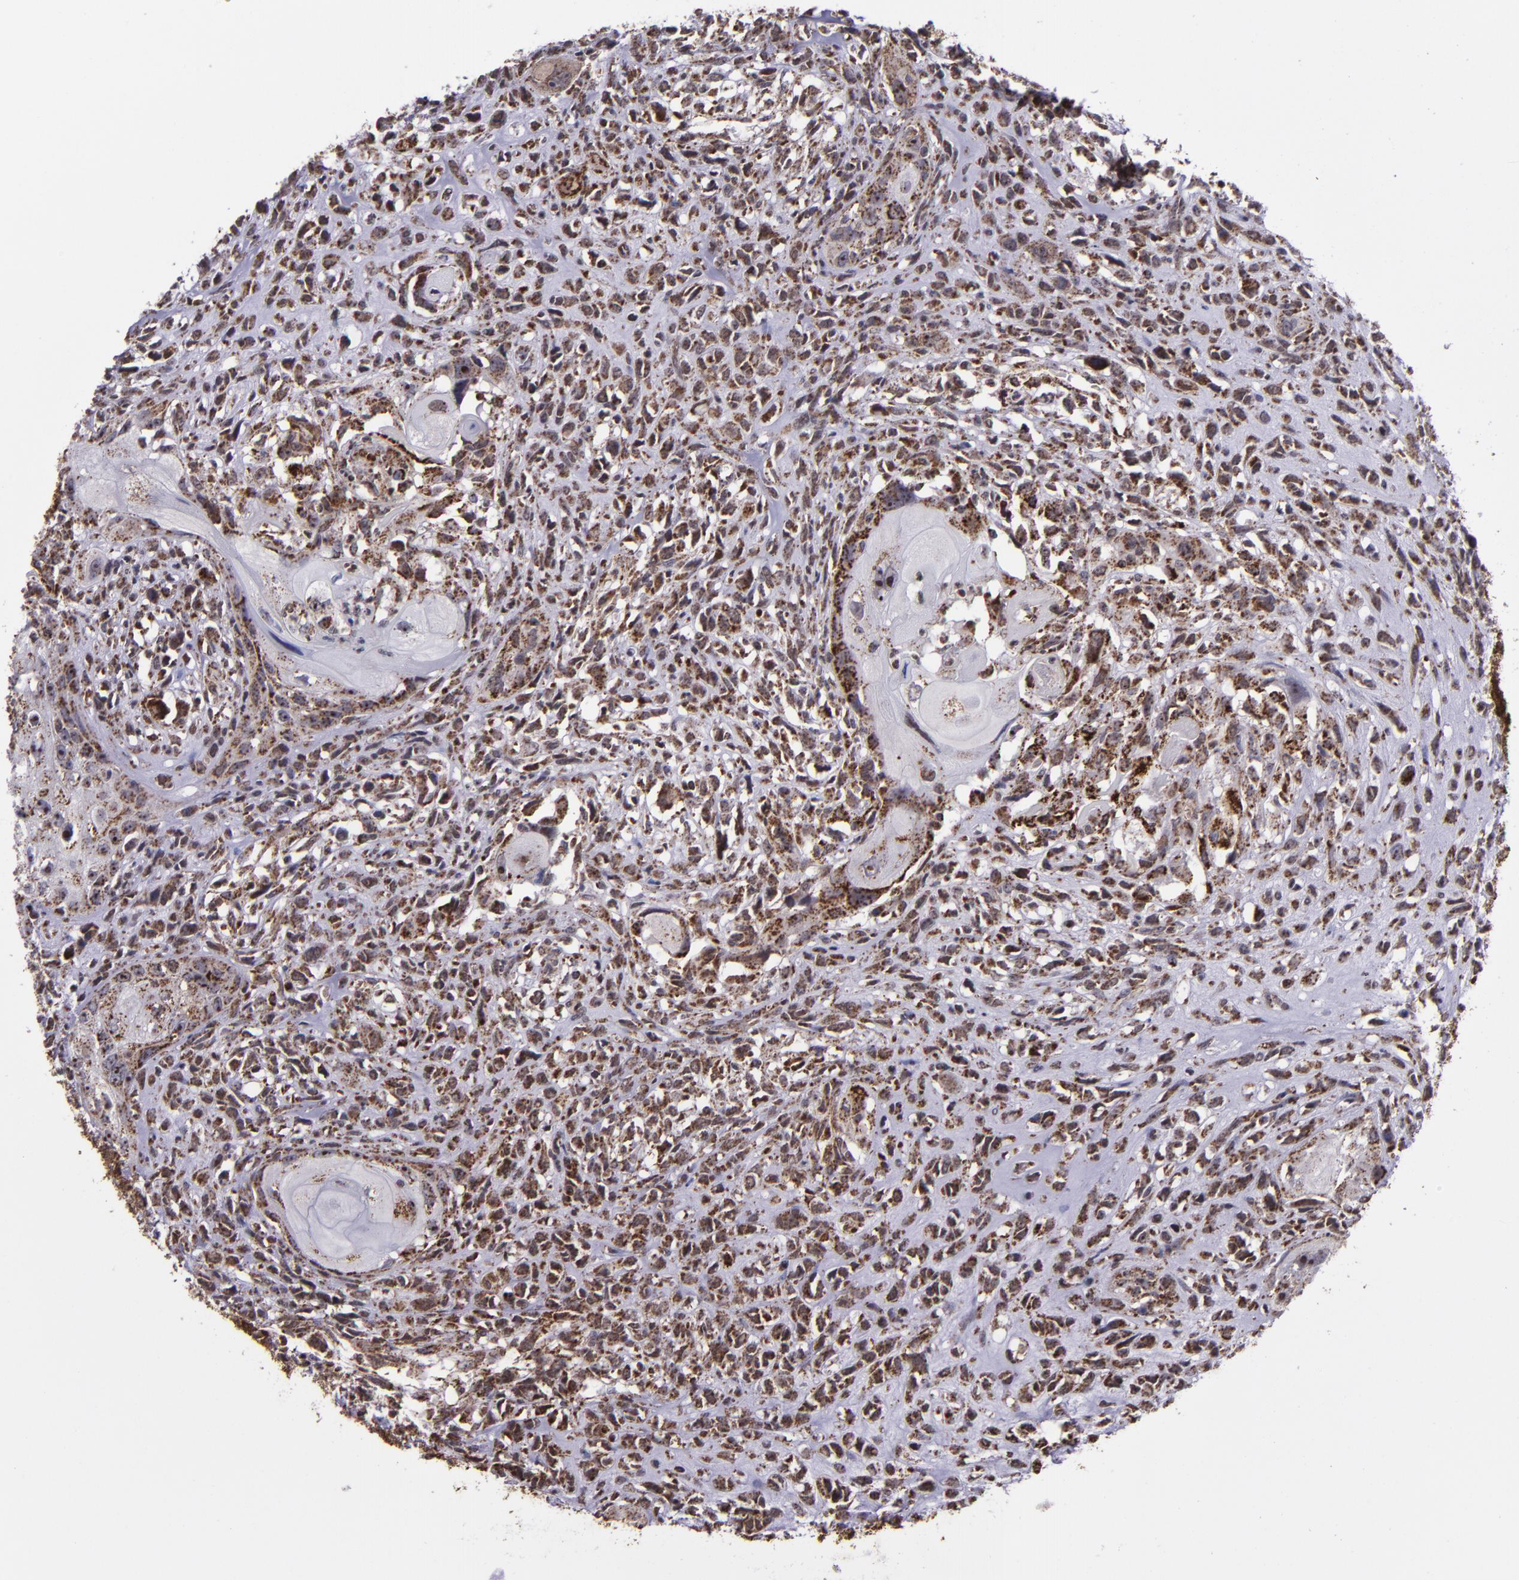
{"staining": {"intensity": "strong", "quantity": ">75%", "location": "cytoplasmic/membranous,nuclear"}, "tissue": "head and neck cancer", "cell_type": "Tumor cells", "image_type": "cancer", "snomed": [{"axis": "morphology", "description": "Neoplasm, malignant, NOS"}, {"axis": "topography", "description": "Salivary gland"}, {"axis": "topography", "description": "Head-Neck"}], "caption": "The image exhibits staining of malignant neoplasm (head and neck), revealing strong cytoplasmic/membranous and nuclear protein expression (brown color) within tumor cells. The staining is performed using DAB (3,3'-diaminobenzidine) brown chromogen to label protein expression. The nuclei are counter-stained blue using hematoxylin.", "gene": "LONP1", "patient": {"sex": "male", "age": 43}}